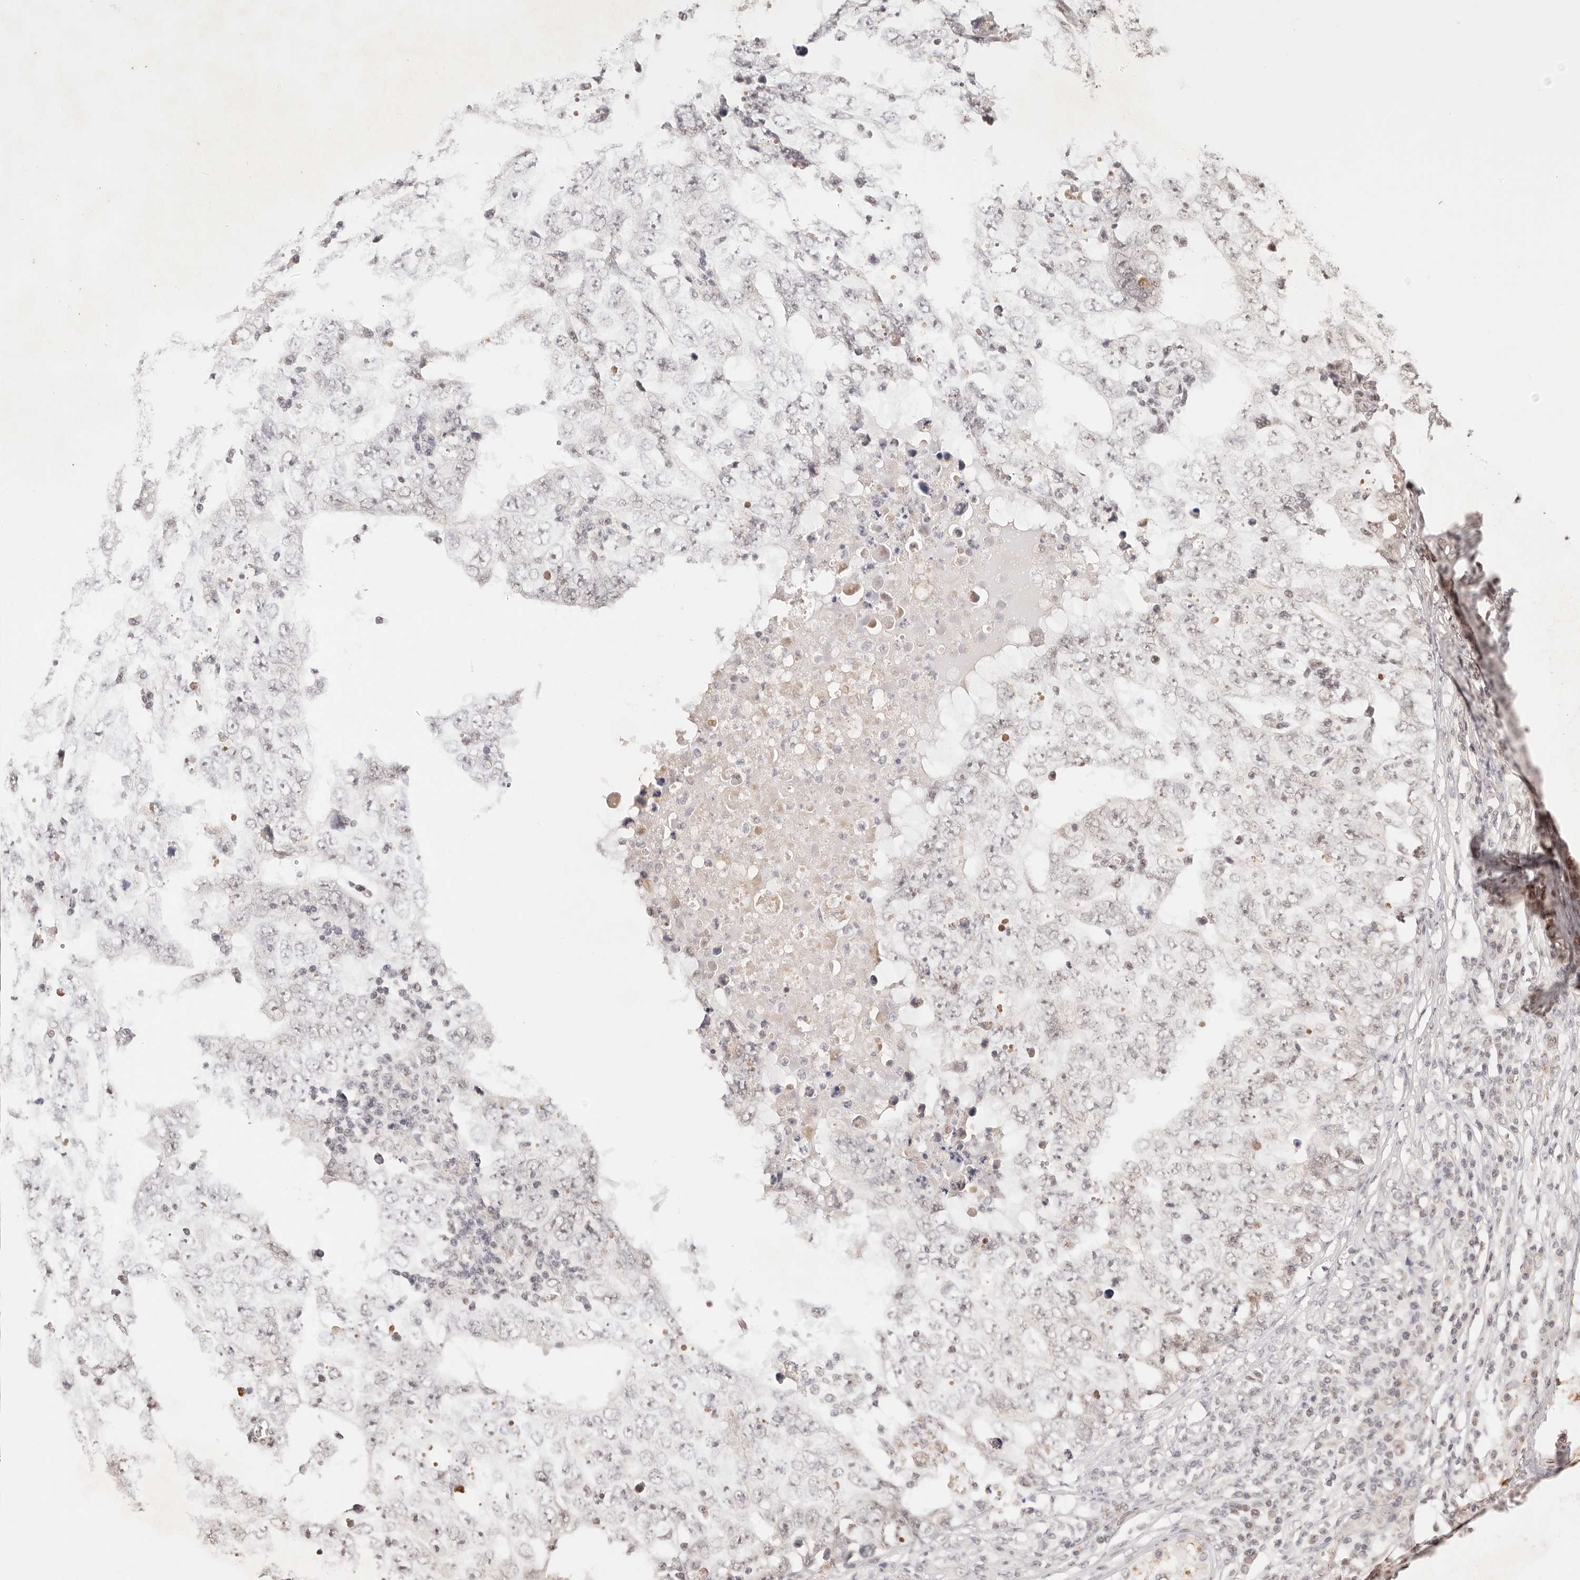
{"staining": {"intensity": "moderate", "quantity": "25%-75%", "location": "nuclear"}, "tissue": "testis cancer", "cell_type": "Tumor cells", "image_type": "cancer", "snomed": [{"axis": "morphology", "description": "Carcinoma, Embryonal, NOS"}, {"axis": "topography", "description": "Testis"}], "caption": "An immunohistochemistry (IHC) image of tumor tissue is shown. Protein staining in brown shows moderate nuclear positivity in embryonal carcinoma (testis) within tumor cells. (IHC, brightfield microscopy, high magnification).", "gene": "RFC3", "patient": {"sex": "male", "age": 26}}